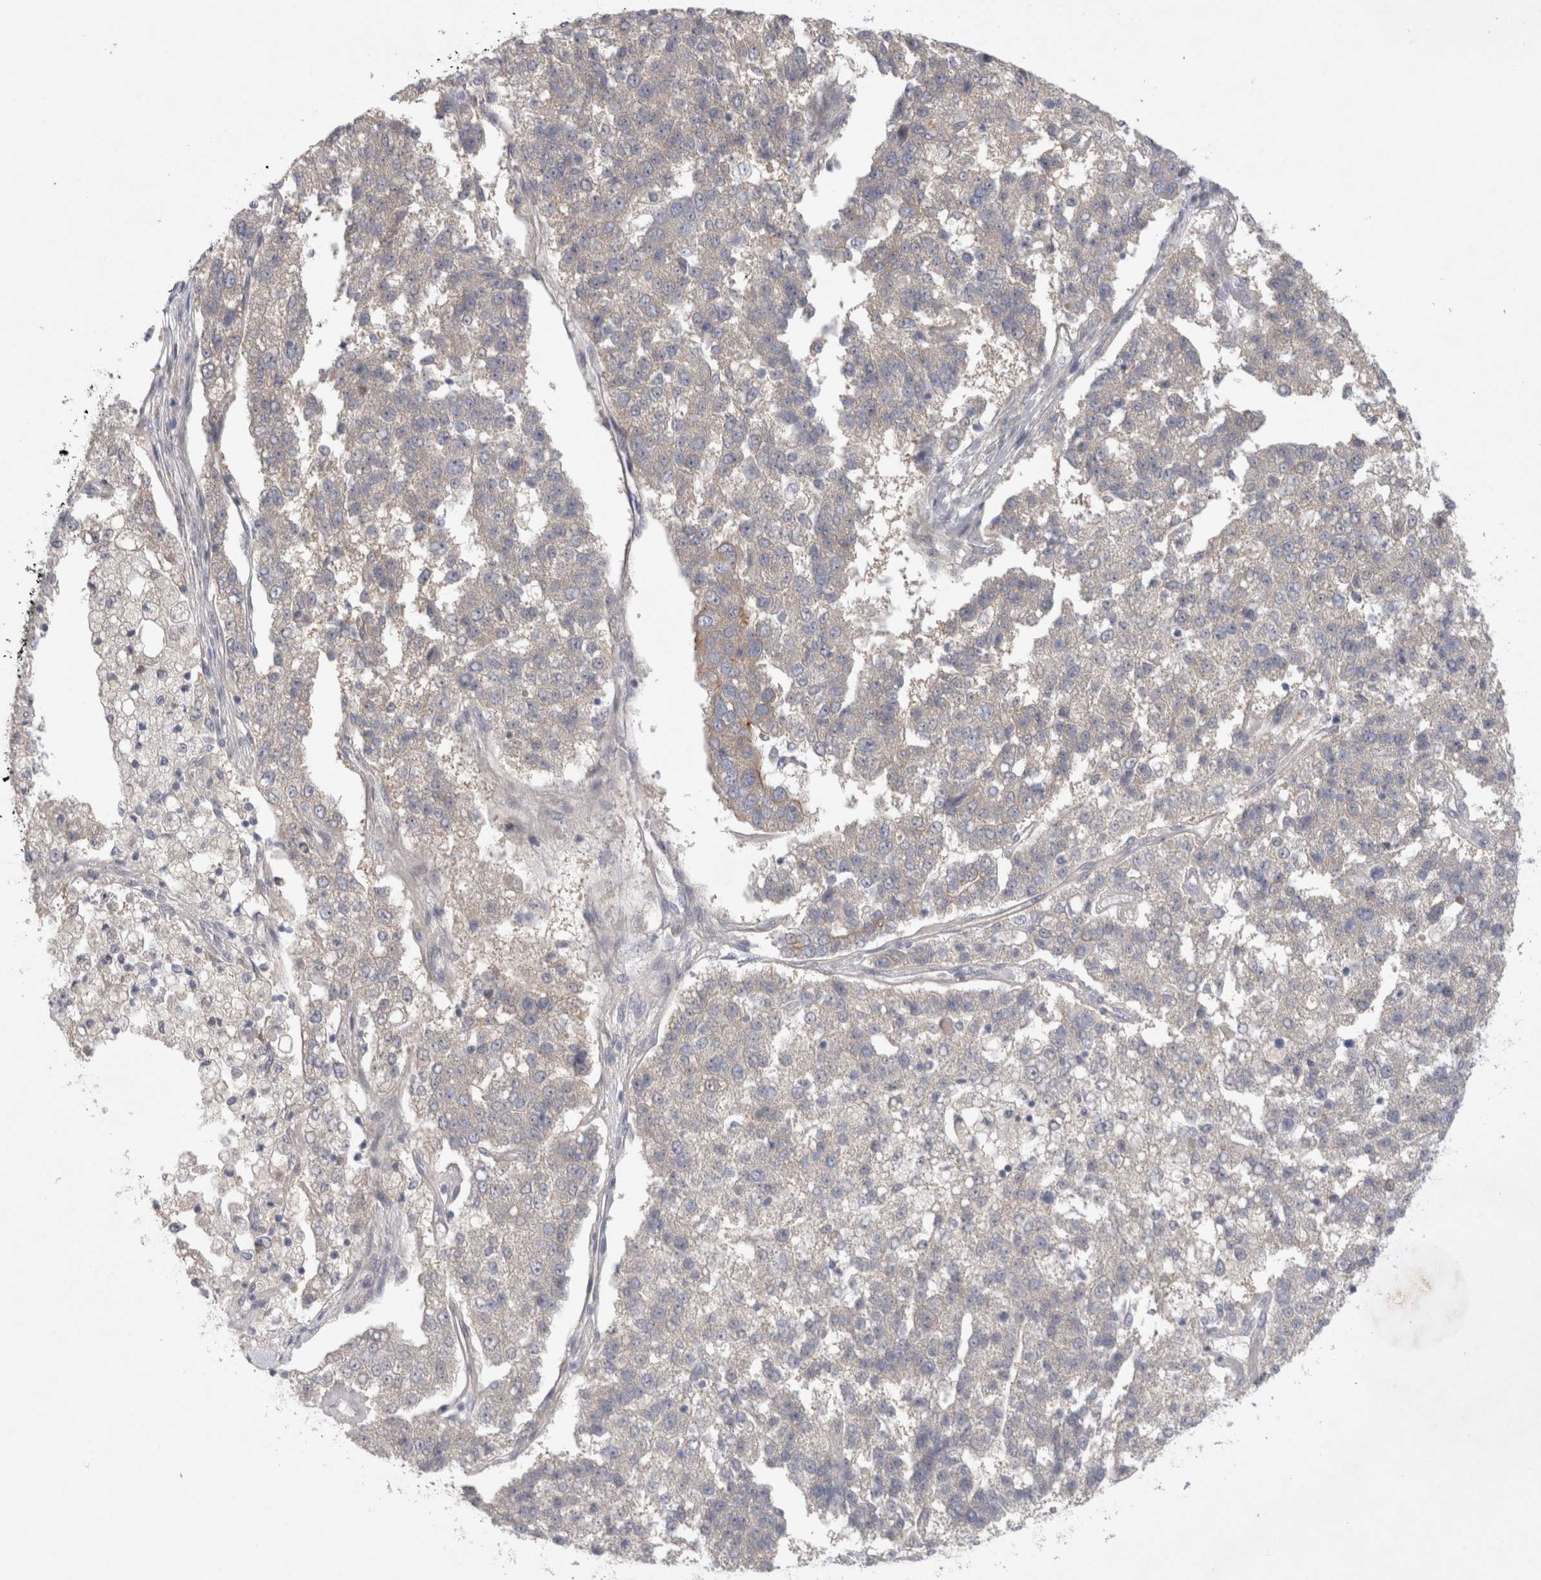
{"staining": {"intensity": "negative", "quantity": "none", "location": "none"}, "tissue": "pancreatic cancer", "cell_type": "Tumor cells", "image_type": "cancer", "snomed": [{"axis": "morphology", "description": "Adenocarcinoma, NOS"}, {"axis": "topography", "description": "Pancreas"}], "caption": "Immunohistochemical staining of human pancreatic cancer demonstrates no significant staining in tumor cells.", "gene": "BZW2", "patient": {"sex": "female", "age": 61}}